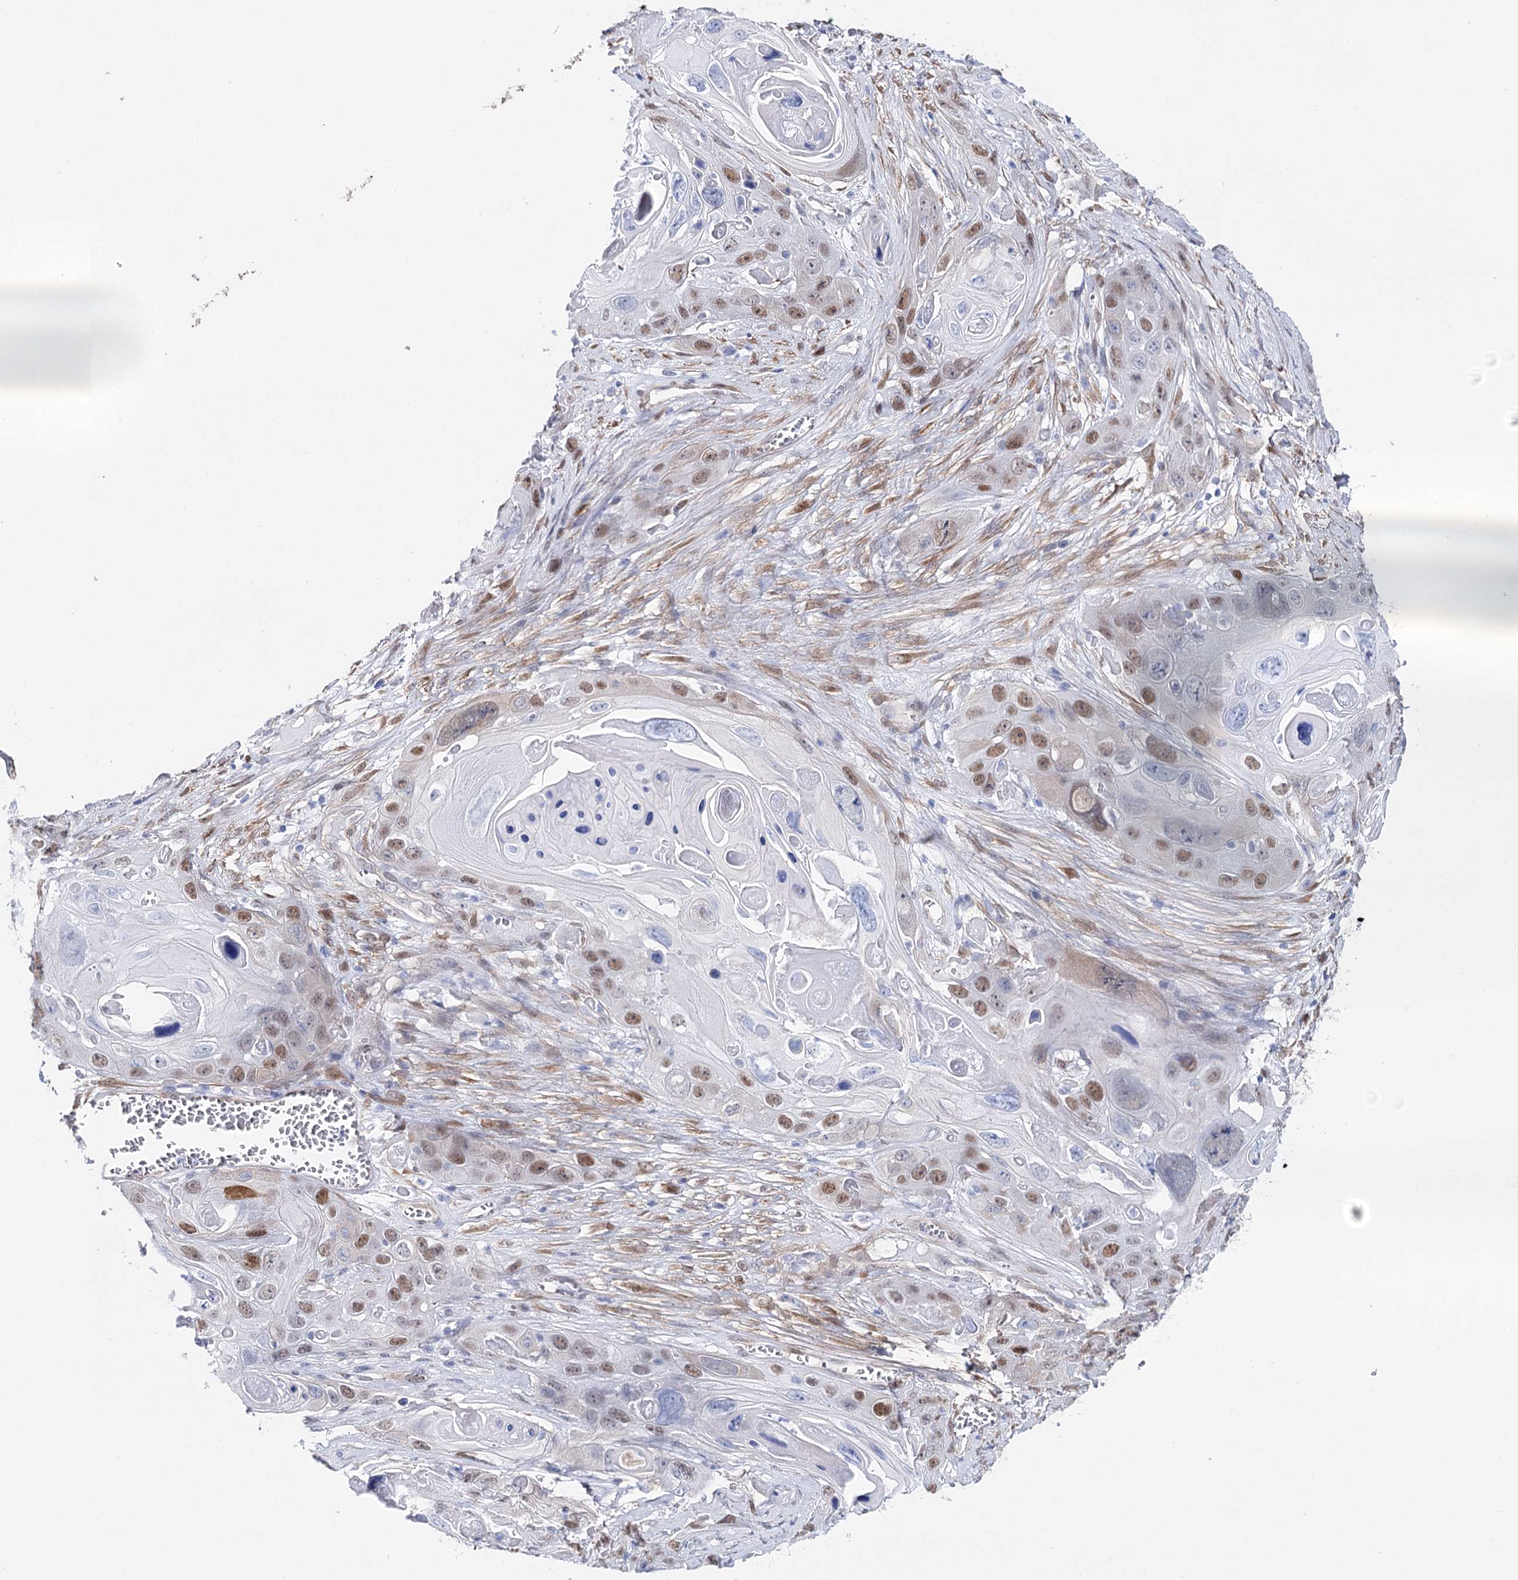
{"staining": {"intensity": "moderate", "quantity": "25%-75%", "location": "nuclear"}, "tissue": "skin cancer", "cell_type": "Tumor cells", "image_type": "cancer", "snomed": [{"axis": "morphology", "description": "Squamous cell carcinoma, NOS"}, {"axis": "topography", "description": "Skin"}], "caption": "Immunohistochemistry staining of skin squamous cell carcinoma, which demonstrates medium levels of moderate nuclear positivity in about 25%-75% of tumor cells indicating moderate nuclear protein staining. The staining was performed using DAB (brown) for protein detection and nuclei were counterstained in hematoxylin (blue).", "gene": "UGDH", "patient": {"sex": "male", "age": 55}}